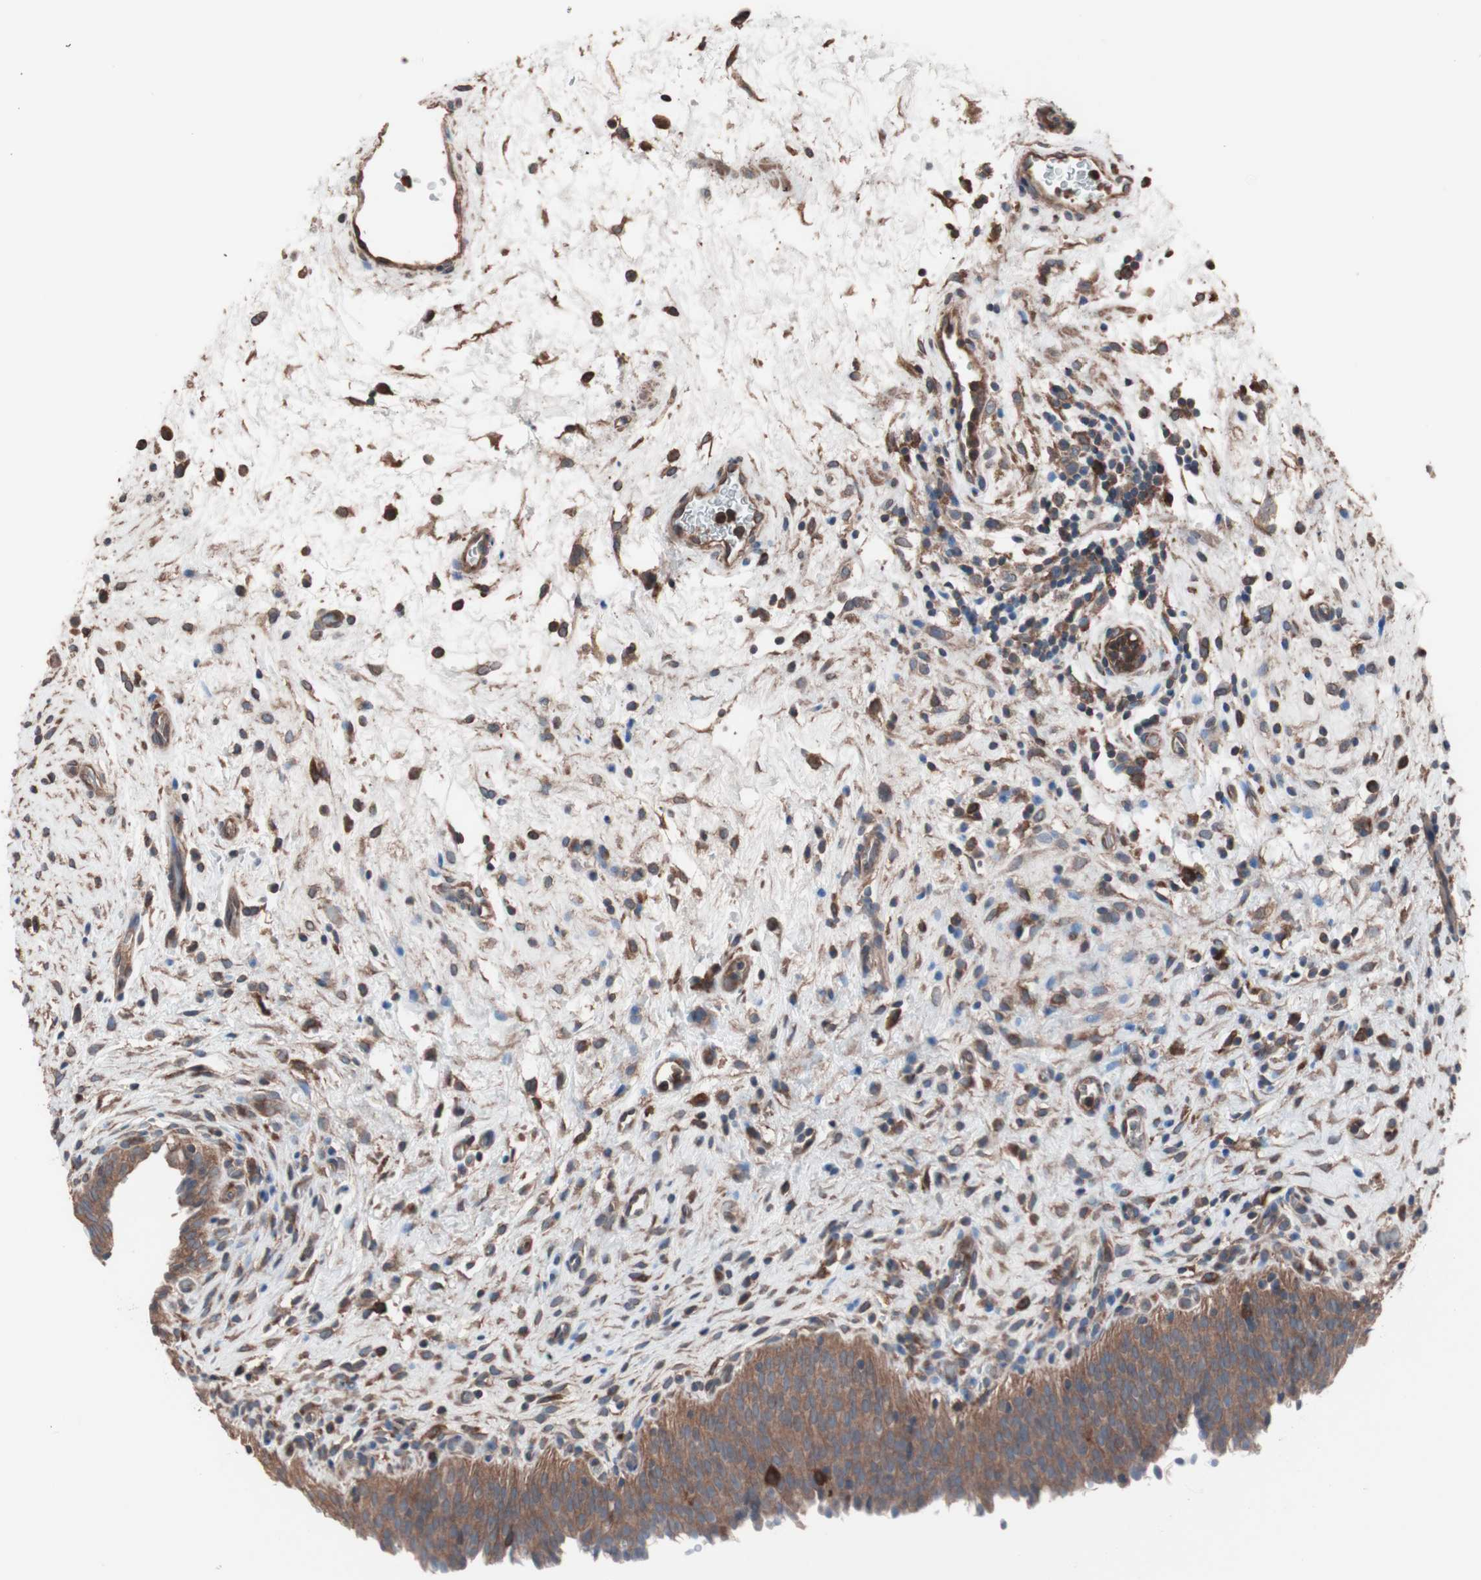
{"staining": {"intensity": "moderate", "quantity": ">75%", "location": "cytoplasmic/membranous"}, "tissue": "urinary bladder", "cell_type": "Urothelial cells", "image_type": "normal", "snomed": [{"axis": "morphology", "description": "Normal tissue, NOS"}, {"axis": "topography", "description": "Urinary bladder"}], "caption": "Immunohistochemical staining of normal human urinary bladder displays moderate cytoplasmic/membranous protein positivity in about >75% of urothelial cells.", "gene": "ATG7", "patient": {"sex": "male", "age": 51}}